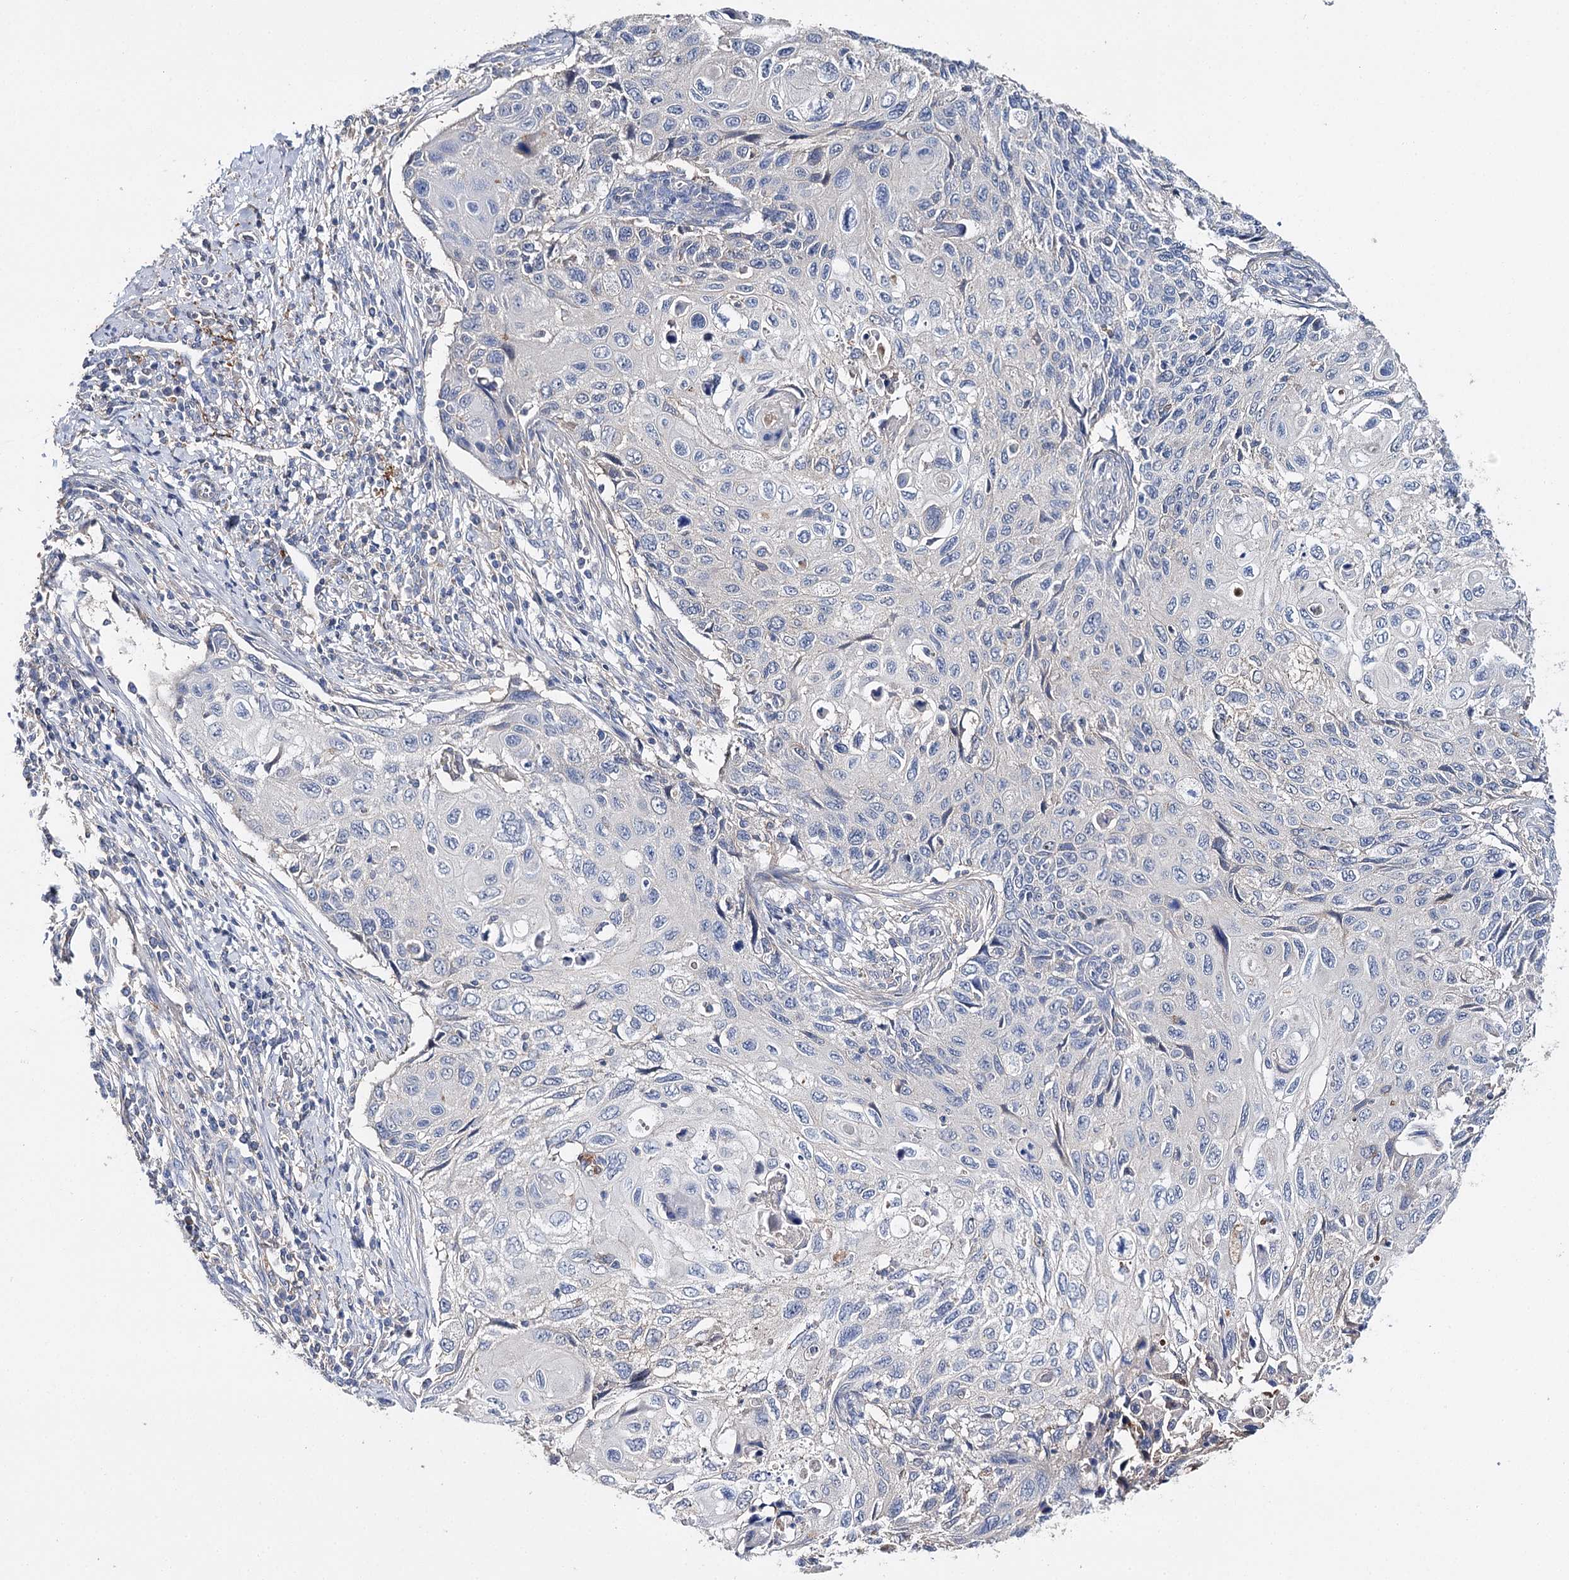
{"staining": {"intensity": "negative", "quantity": "none", "location": "none"}, "tissue": "cervical cancer", "cell_type": "Tumor cells", "image_type": "cancer", "snomed": [{"axis": "morphology", "description": "Squamous cell carcinoma, NOS"}, {"axis": "topography", "description": "Cervix"}], "caption": "DAB immunohistochemical staining of squamous cell carcinoma (cervical) shows no significant staining in tumor cells.", "gene": "EPYC", "patient": {"sex": "female", "age": 70}}